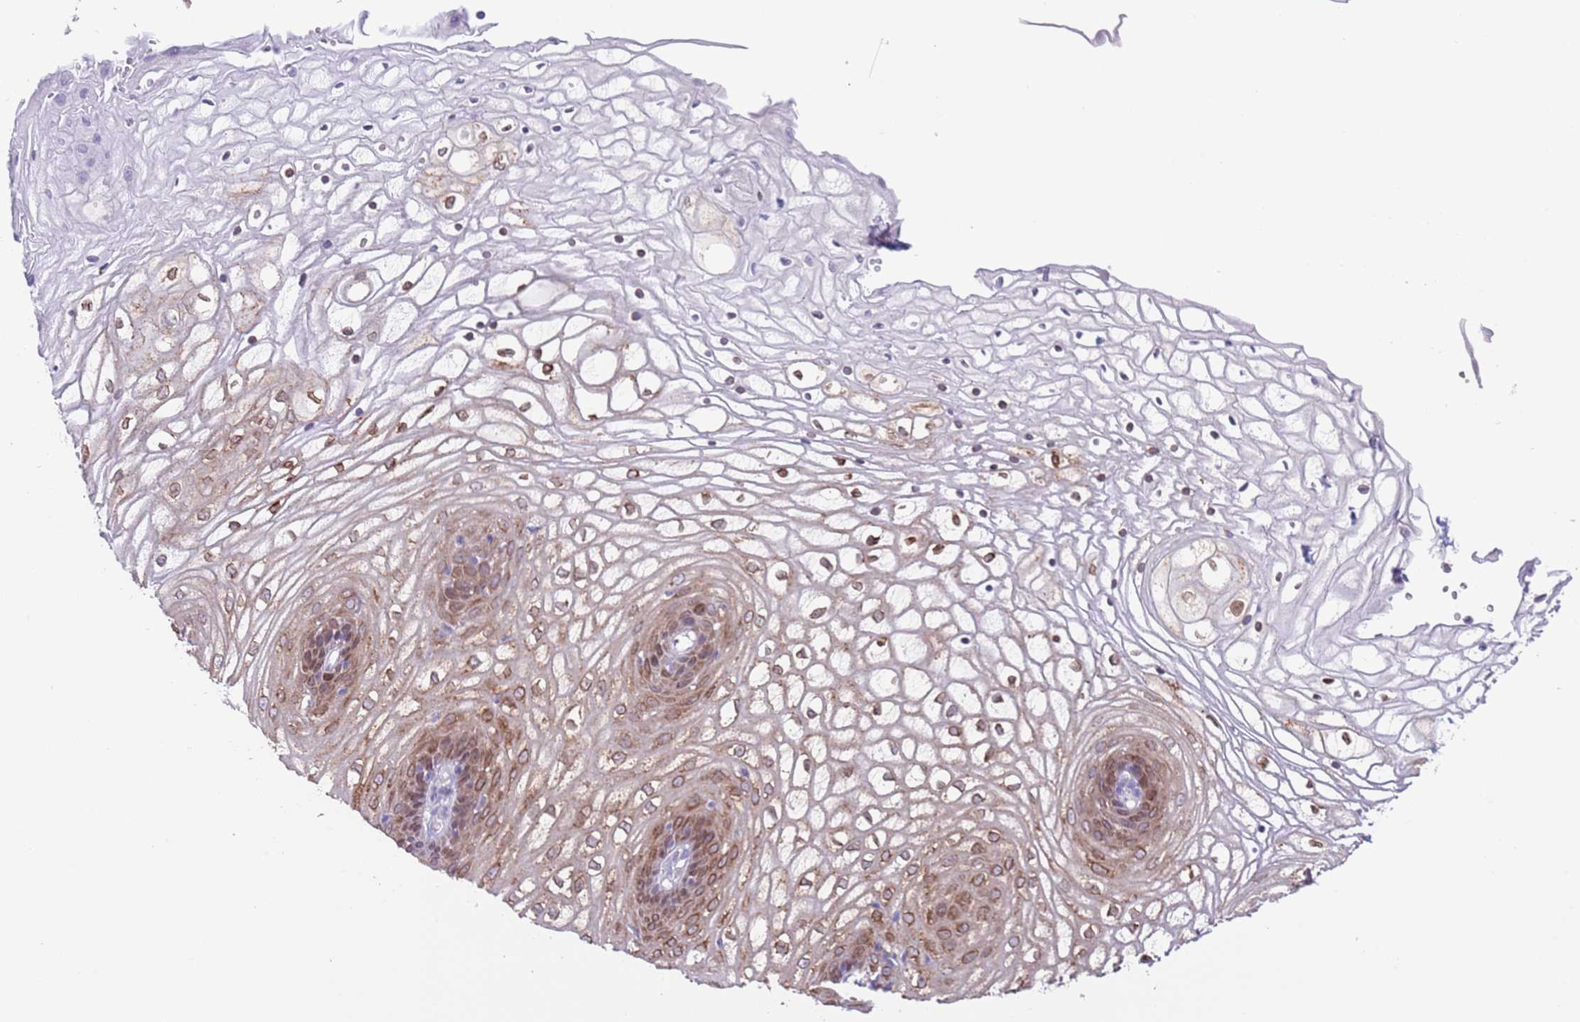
{"staining": {"intensity": "moderate", "quantity": "25%-75%", "location": "cytoplasmic/membranous"}, "tissue": "vagina", "cell_type": "Squamous epithelial cells", "image_type": "normal", "snomed": [{"axis": "morphology", "description": "Normal tissue, NOS"}, {"axis": "topography", "description": "Vagina"}], "caption": "A brown stain highlights moderate cytoplasmic/membranous positivity of a protein in squamous epithelial cells of benign human vagina. Using DAB (brown) and hematoxylin (blue) stains, captured at high magnification using brightfield microscopy.", "gene": "EBPL", "patient": {"sex": "female", "age": 34}}